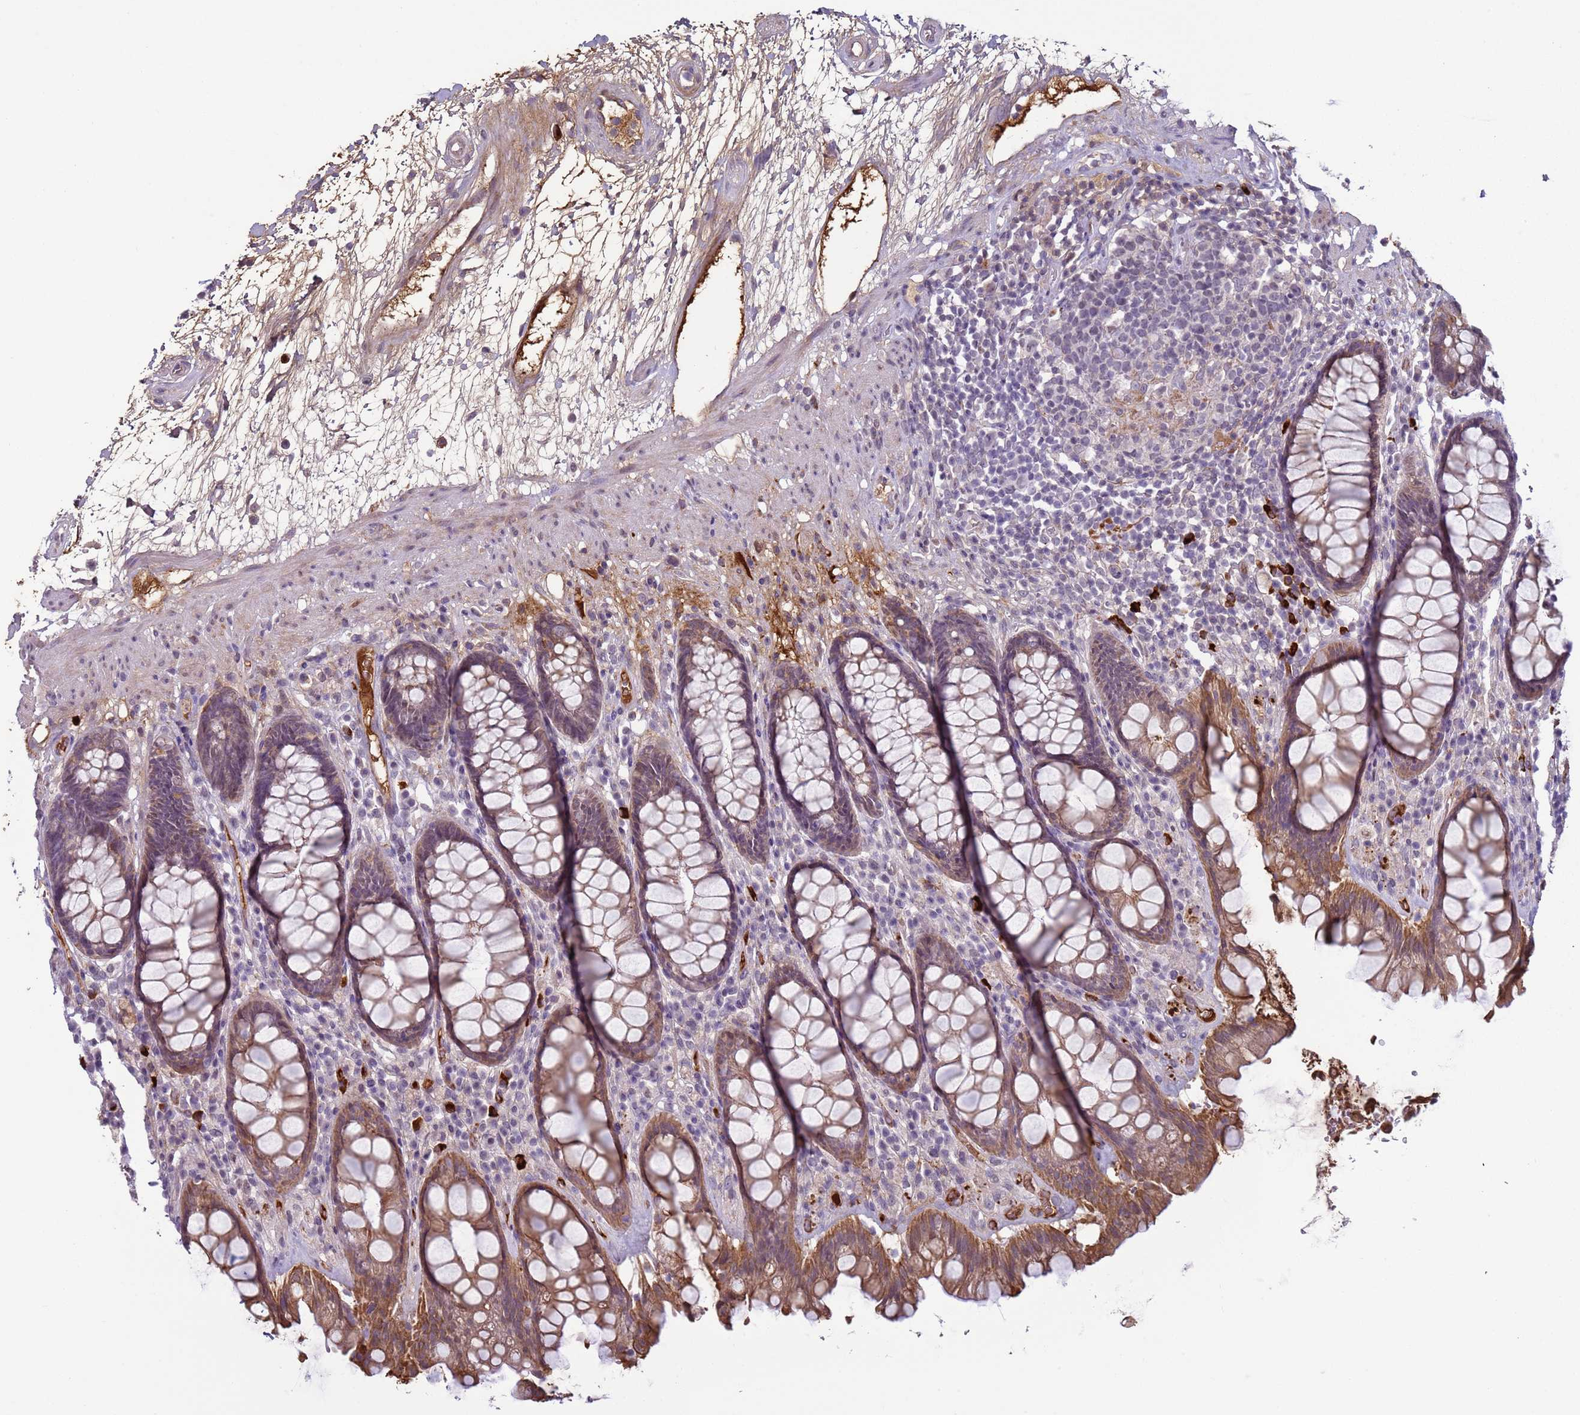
{"staining": {"intensity": "moderate", "quantity": ">75%", "location": "cytoplasmic/membranous"}, "tissue": "rectum", "cell_type": "Glandular cells", "image_type": "normal", "snomed": [{"axis": "morphology", "description": "Normal tissue, NOS"}, {"axis": "topography", "description": "Rectum"}], "caption": "Rectum stained with DAB immunohistochemistry (IHC) reveals medium levels of moderate cytoplasmic/membranous positivity in approximately >75% of glandular cells.", "gene": "NPAP1", "patient": {"sex": "male", "age": 64}}